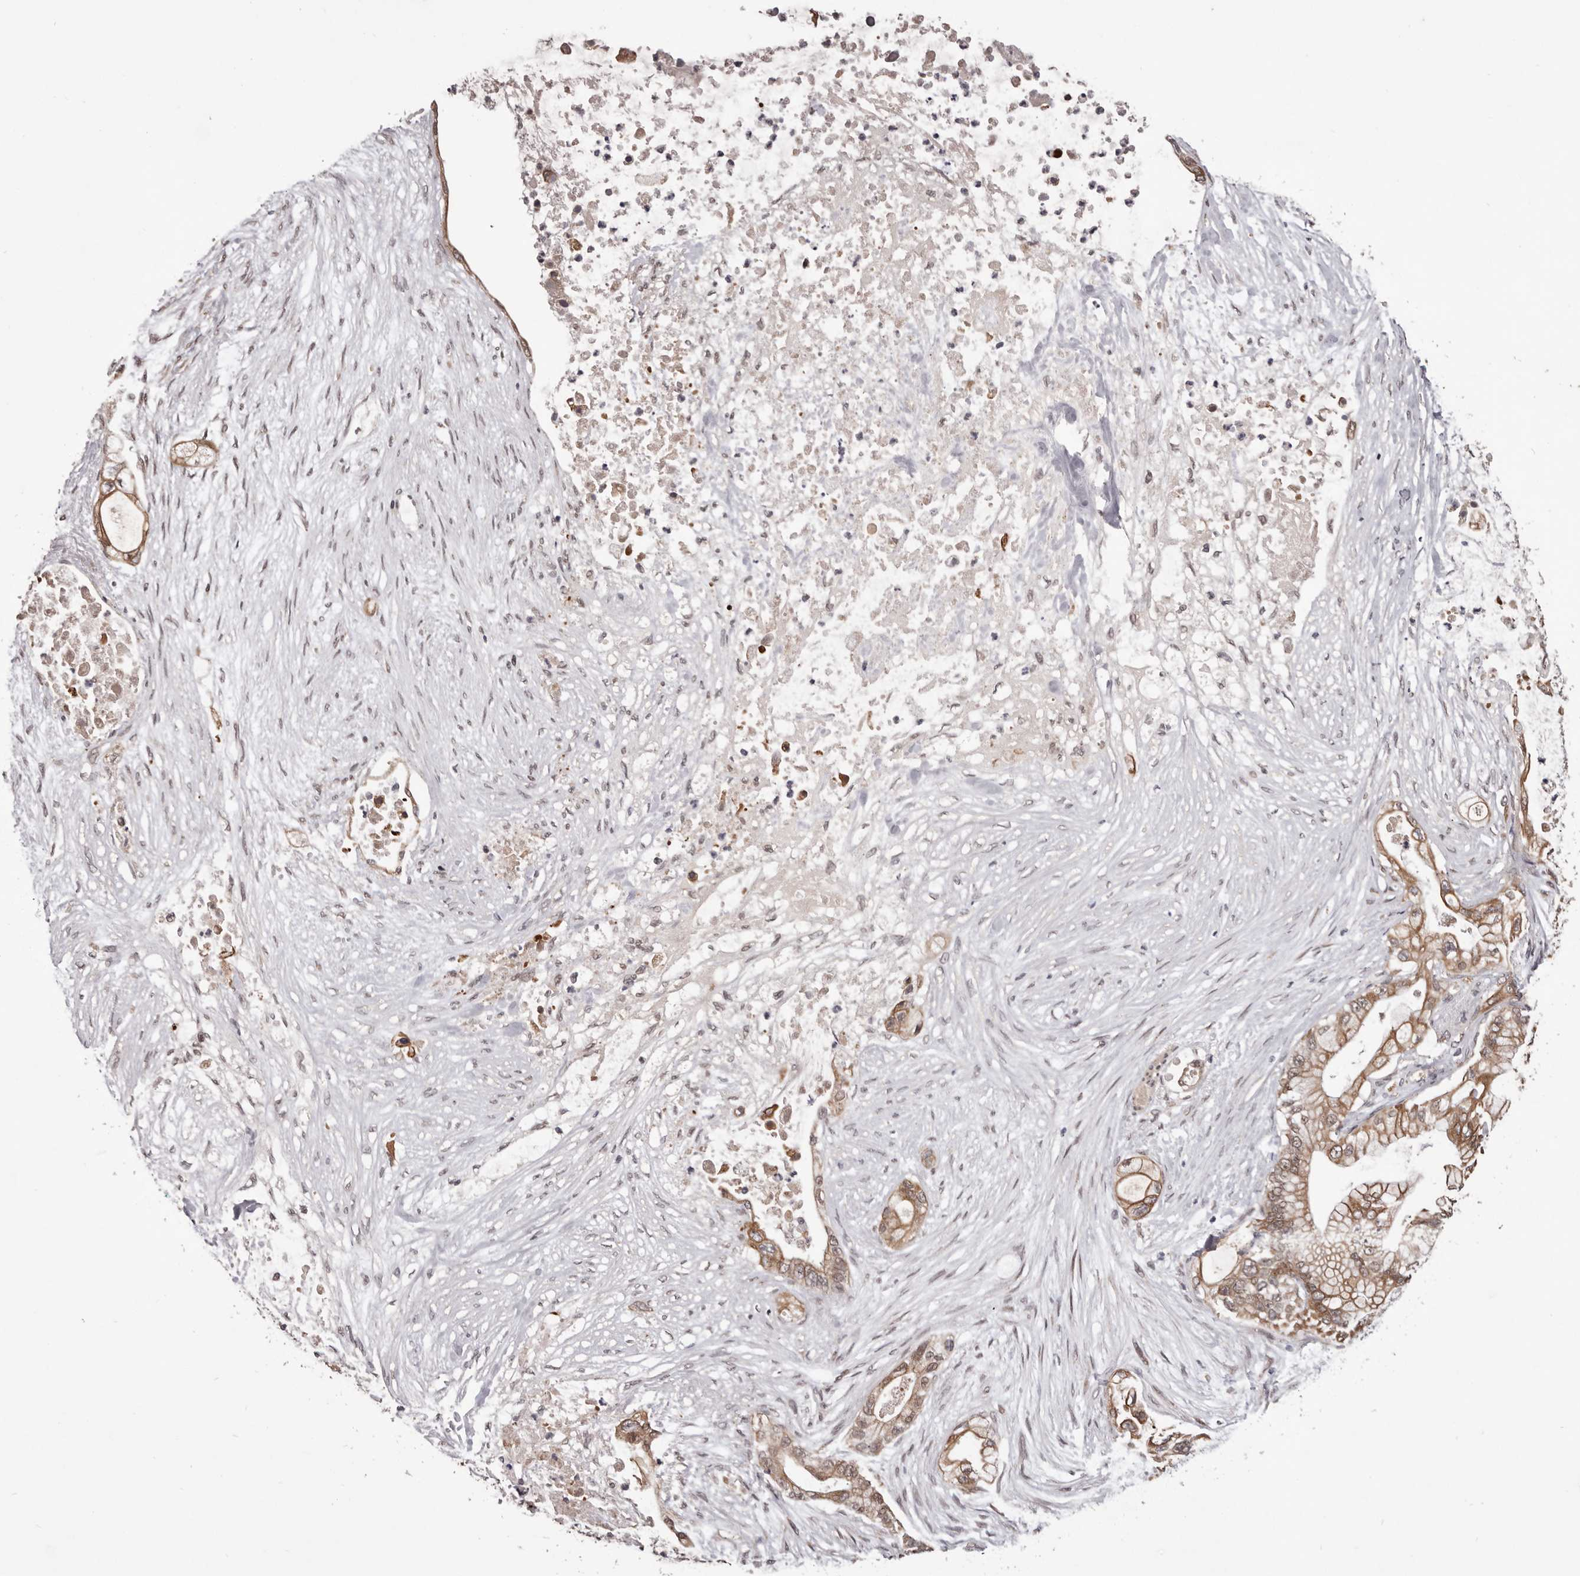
{"staining": {"intensity": "moderate", "quantity": ">75%", "location": "cytoplasmic/membranous"}, "tissue": "pancreatic cancer", "cell_type": "Tumor cells", "image_type": "cancer", "snomed": [{"axis": "morphology", "description": "Adenocarcinoma, NOS"}, {"axis": "topography", "description": "Pancreas"}], "caption": "DAB (3,3'-diaminobenzidine) immunohistochemical staining of pancreatic adenocarcinoma shows moderate cytoplasmic/membranous protein staining in approximately >75% of tumor cells.", "gene": "CELF3", "patient": {"sex": "male", "age": 53}}